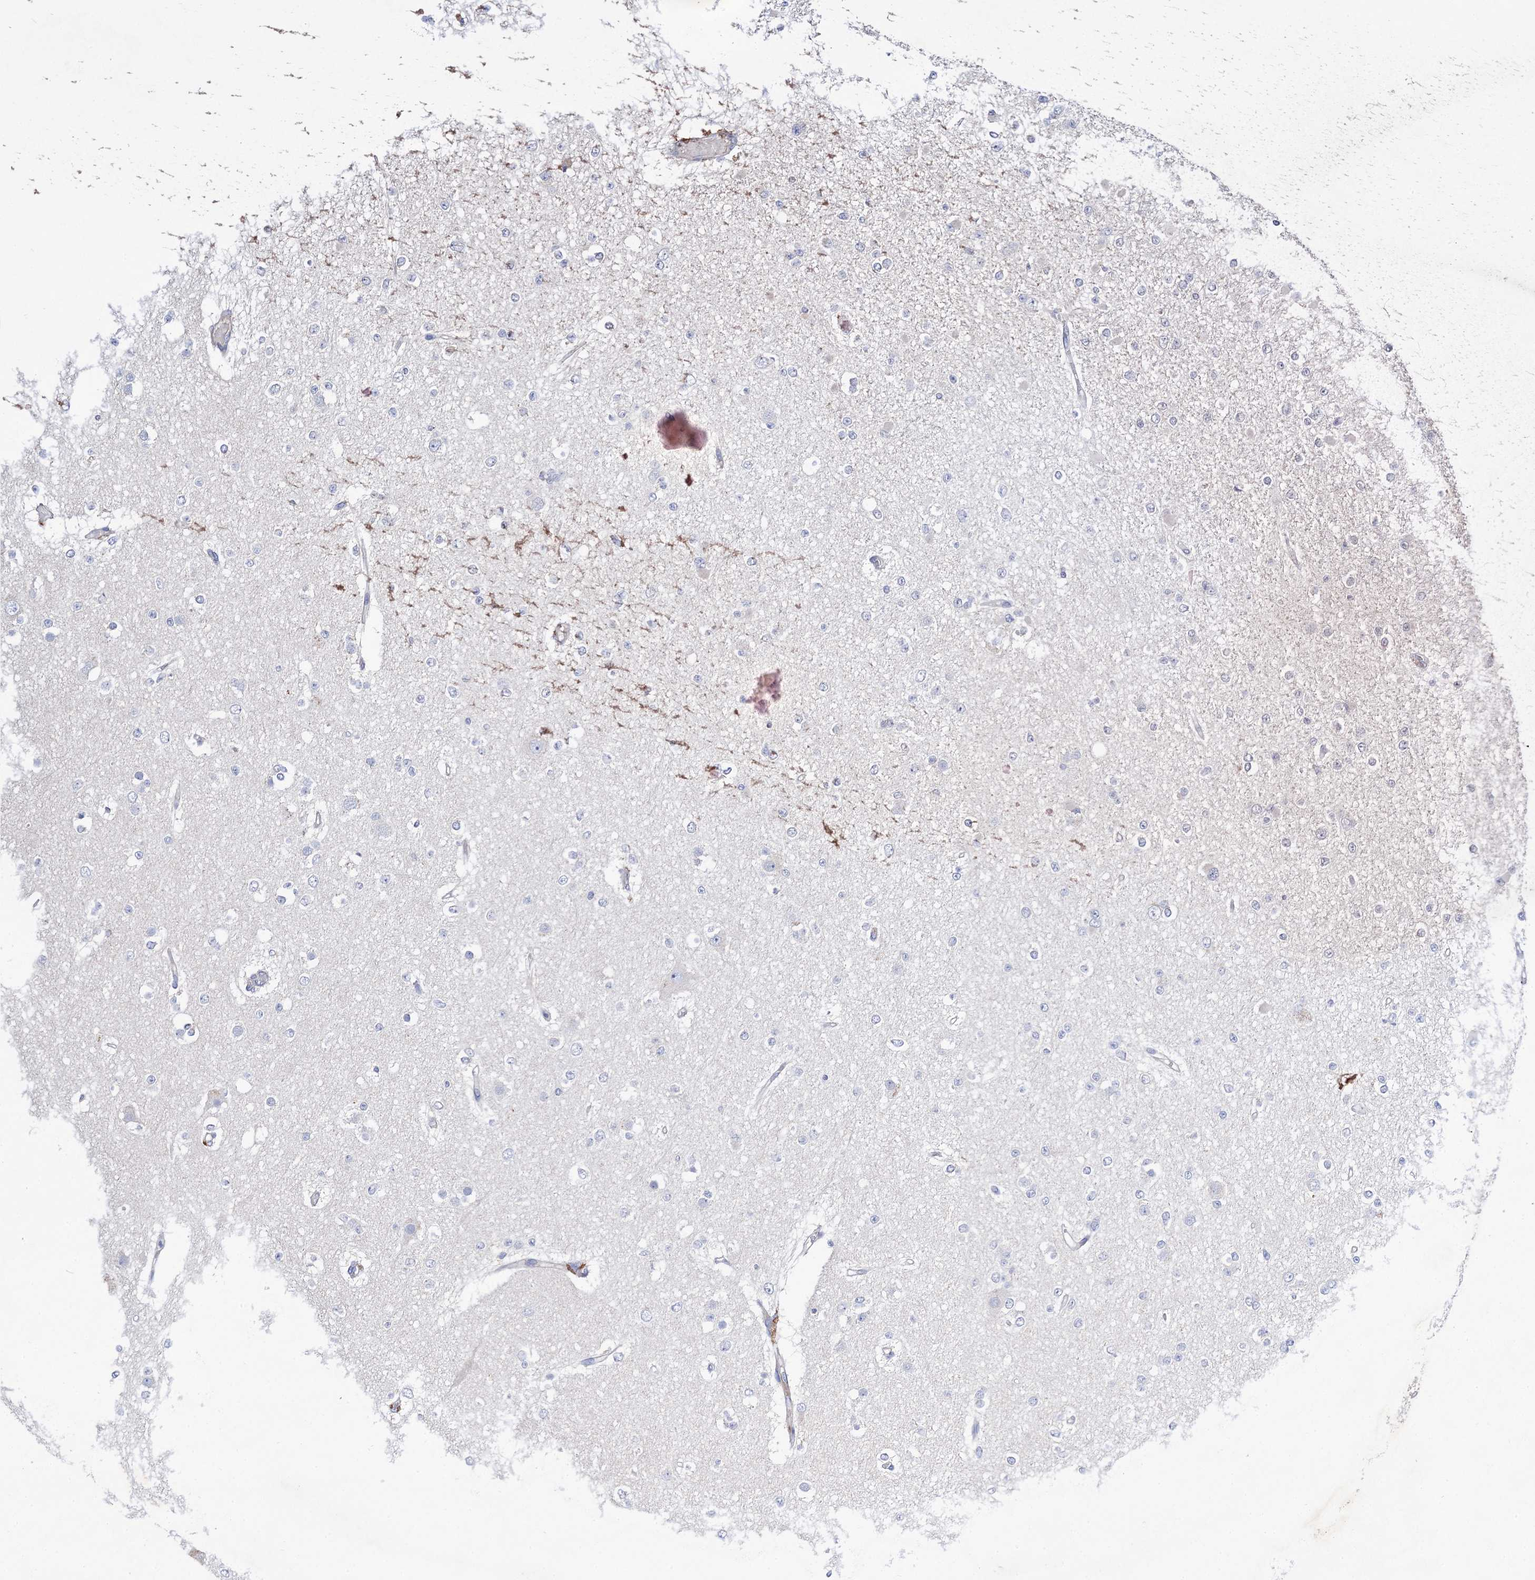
{"staining": {"intensity": "negative", "quantity": "none", "location": "none"}, "tissue": "glioma", "cell_type": "Tumor cells", "image_type": "cancer", "snomed": [{"axis": "morphology", "description": "Glioma, malignant, Low grade"}, {"axis": "topography", "description": "Brain"}], "caption": "Tumor cells show no significant staining in low-grade glioma (malignant).", "gene": "NUDCD2", "patient": {"sex": "female", "age": 22}}